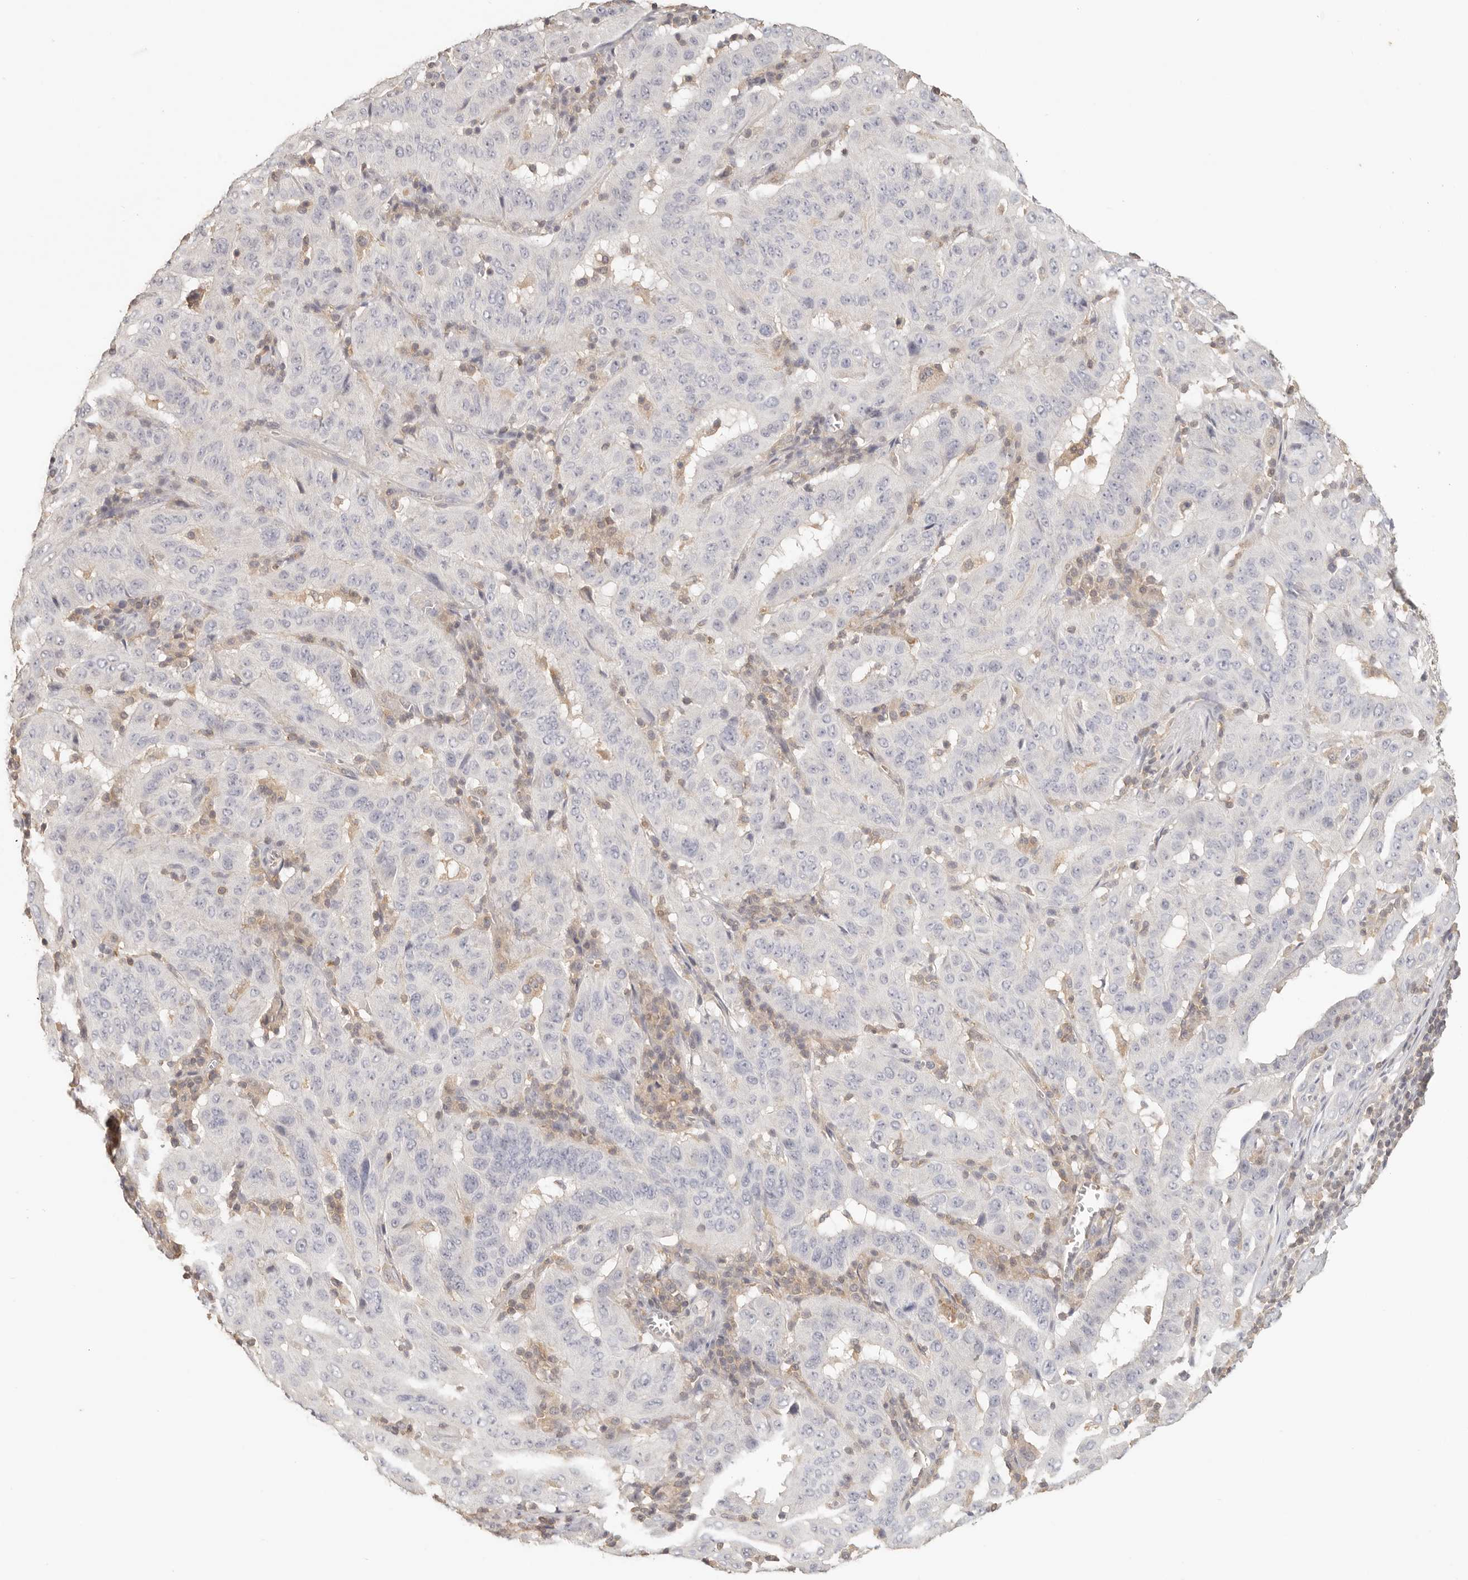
{"staining": {"intensity": "negative", "quantity": "none", "location": "none"}, "tissue": "pancreatic cancer", "cell_type": "Tumor cells", "image_type": "cancer", "snomed": [{"axis": "morphology", "description": "Adenocarcinoma, NOS"}, {"axis": "topography", "description": "Pancreas"}], "caption": "Tumor cells show no significant positivity in pancreatic cancer.", "gene": "CSK", "patient": {"sex": "male", "age": 63}}